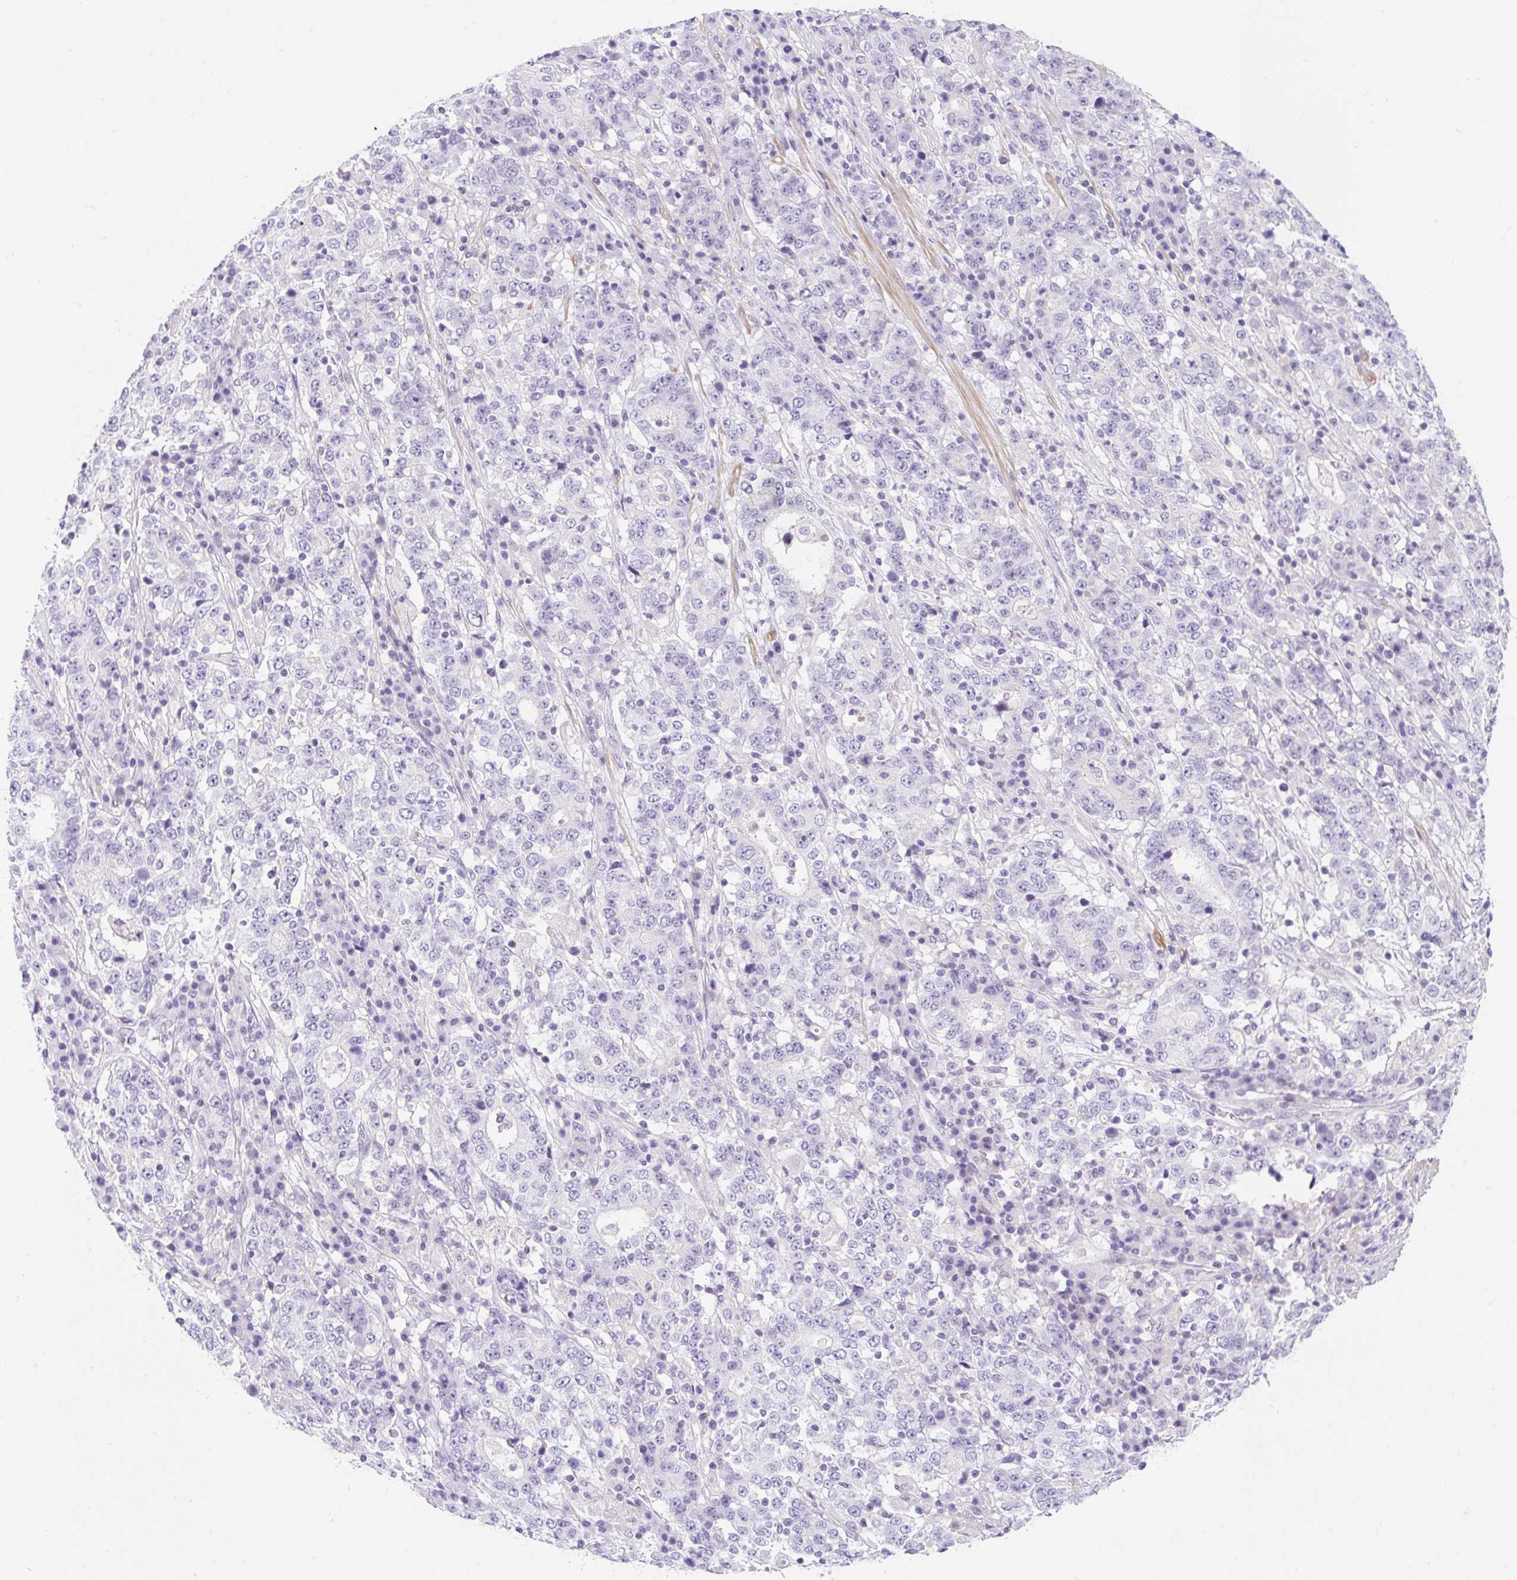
{"staining": {"intensity": "negative", "quantity": "none", "location": "none"}, "tissue": "stomach cancer", "cell_type": "Tumor cells", "image_type": "cancer", "snomed": [{"axis": "morphology", "description": "Adenocarcinoma, NOS"}, {"axis": "topography", "description": "Stomach"}], "caption": "Tumor cells are negative for protein expression in human stomach cancer (adenocarcinoma).", "gene": "SLC28A1", "patient": {"sex": "male", "age": 59}}